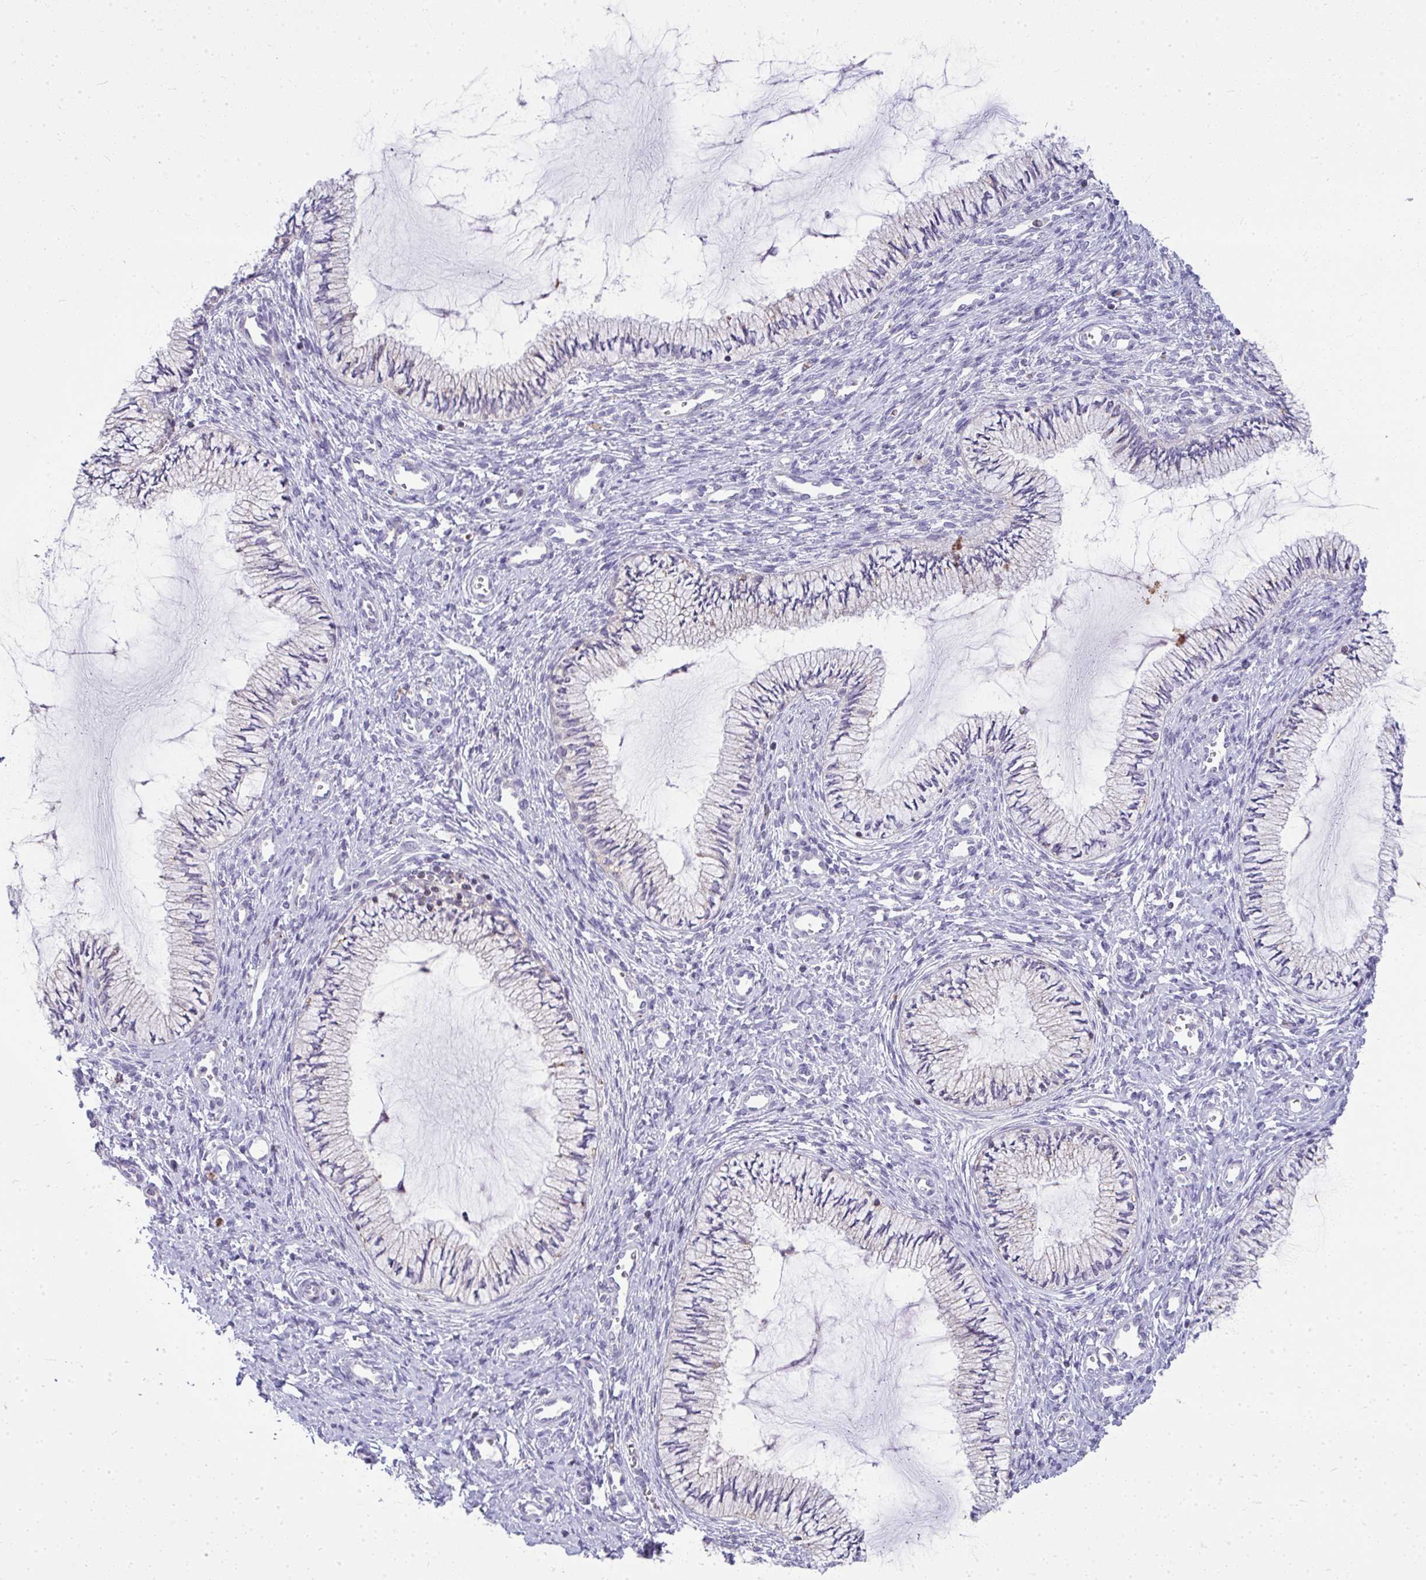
{"staining": {"intensity": "negative", "quantity": "none", "location": "none"}, "tissue": "cervix", "cell_type": "Glandular cells", "image_type": "normal", "snomed": [{"axis": "morphology", "description": "Normal tissue, NOS"}, {"axis": "topography", "description": "Cervix"}], "caption": "There is no significant expression in glandular cells of cervix. The staining is performed using DAB (3,3'-diaminobenzidine) brown chromogen with nuclei counter-stained in using hematoxylin.", "gene": "VPS4B", "patient": {"sex": "female", "age": 24}}